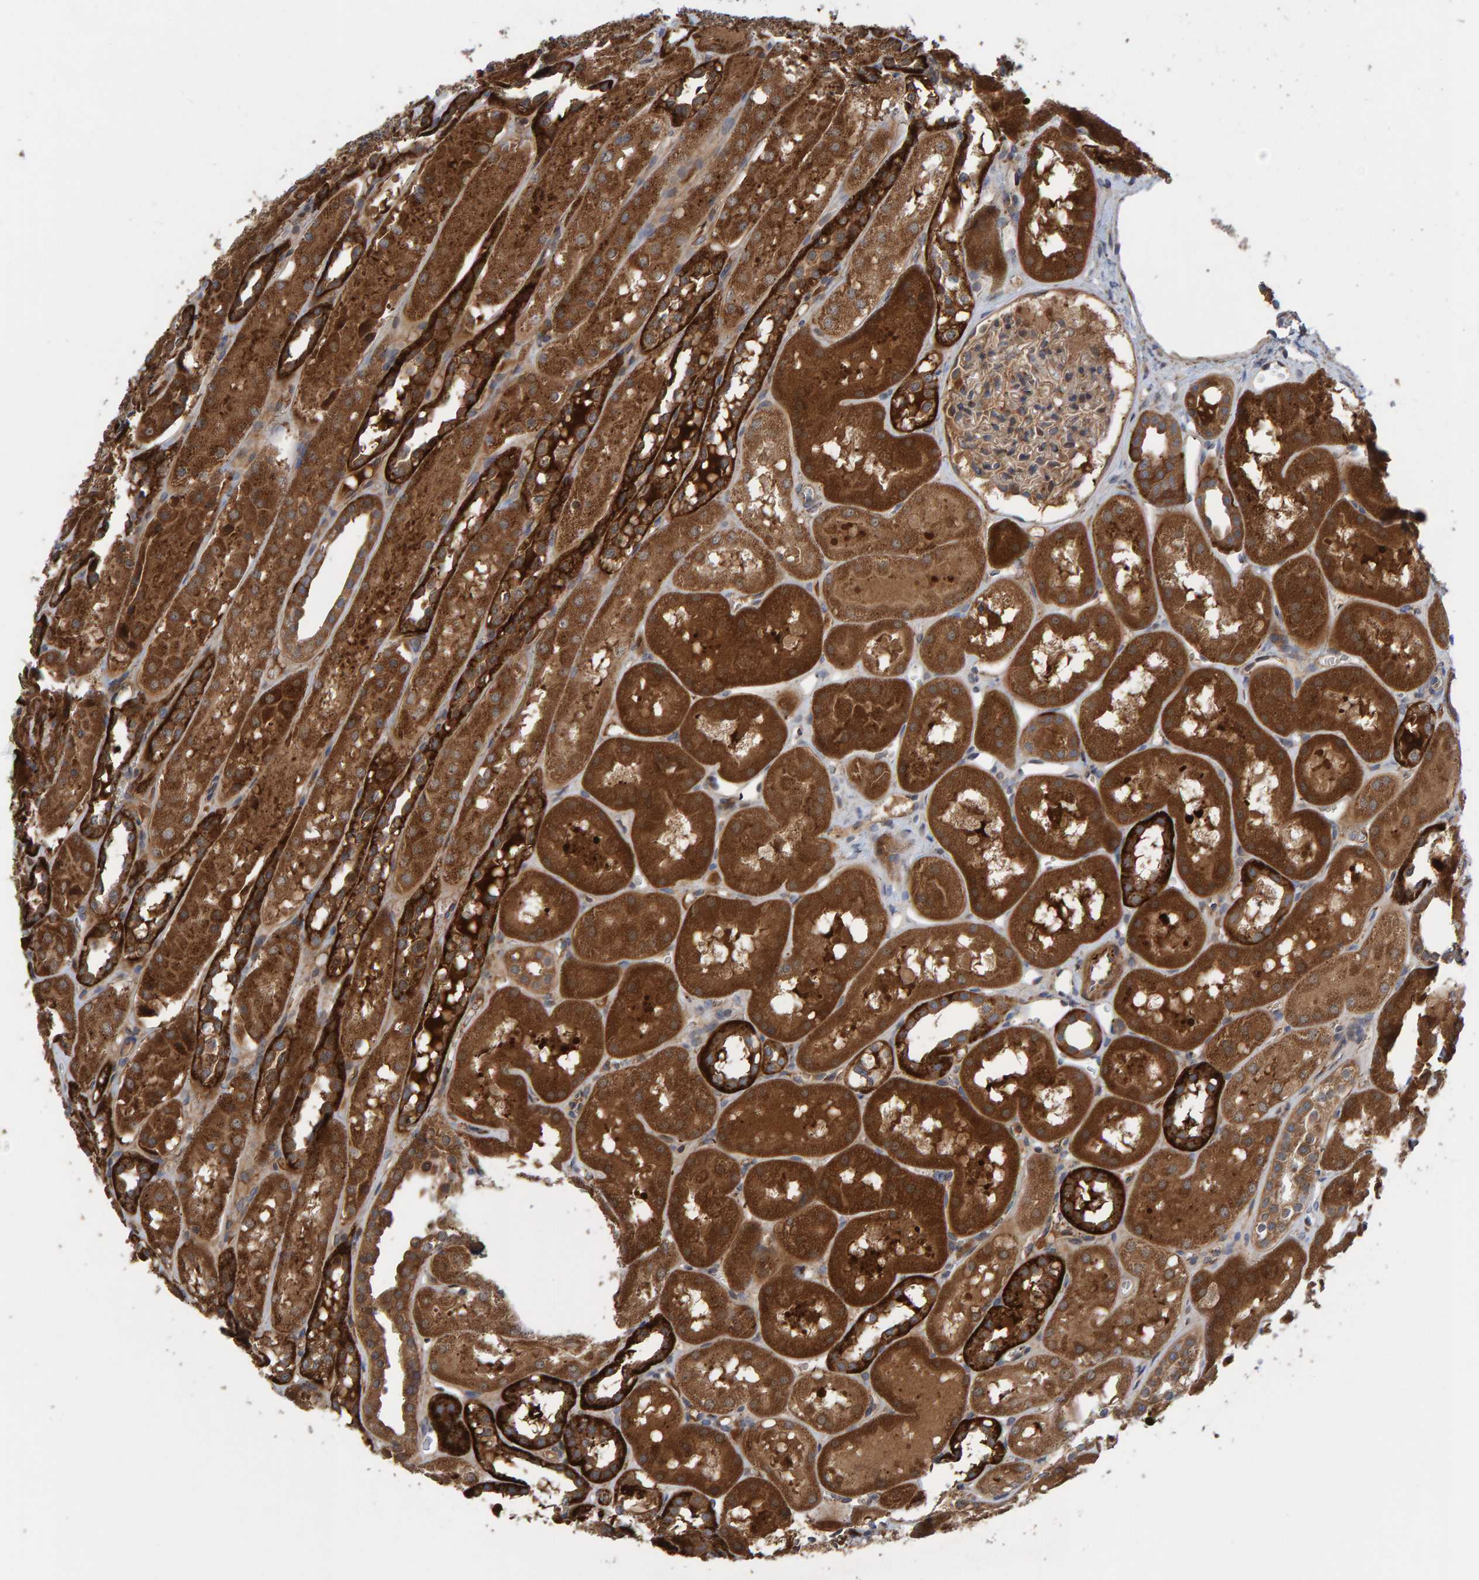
{"staining": {"intensity": "moderate", "quantity": ">75%", "location": "cytoplasmic/membranous"}, "tissue": "kidney", "cell_type": "Cells in glomeruli", "image_type": "normal", "snomed": [{"axis": "morphology", "description": "Normal tissue, NOS"}, {"axis": "topography", "description": "Kidney"}, {"axis": "topography", "description": "Urinary bladder"}], "caption": "Protein staining by immunohistochemistry (IHC) displays moderate cytoplasmic/membranous expression in about >75% of cells in glomeruli in normal kidney.", "gene": "KIAA0753", "patient": {"sex": "male", "age": 16}}